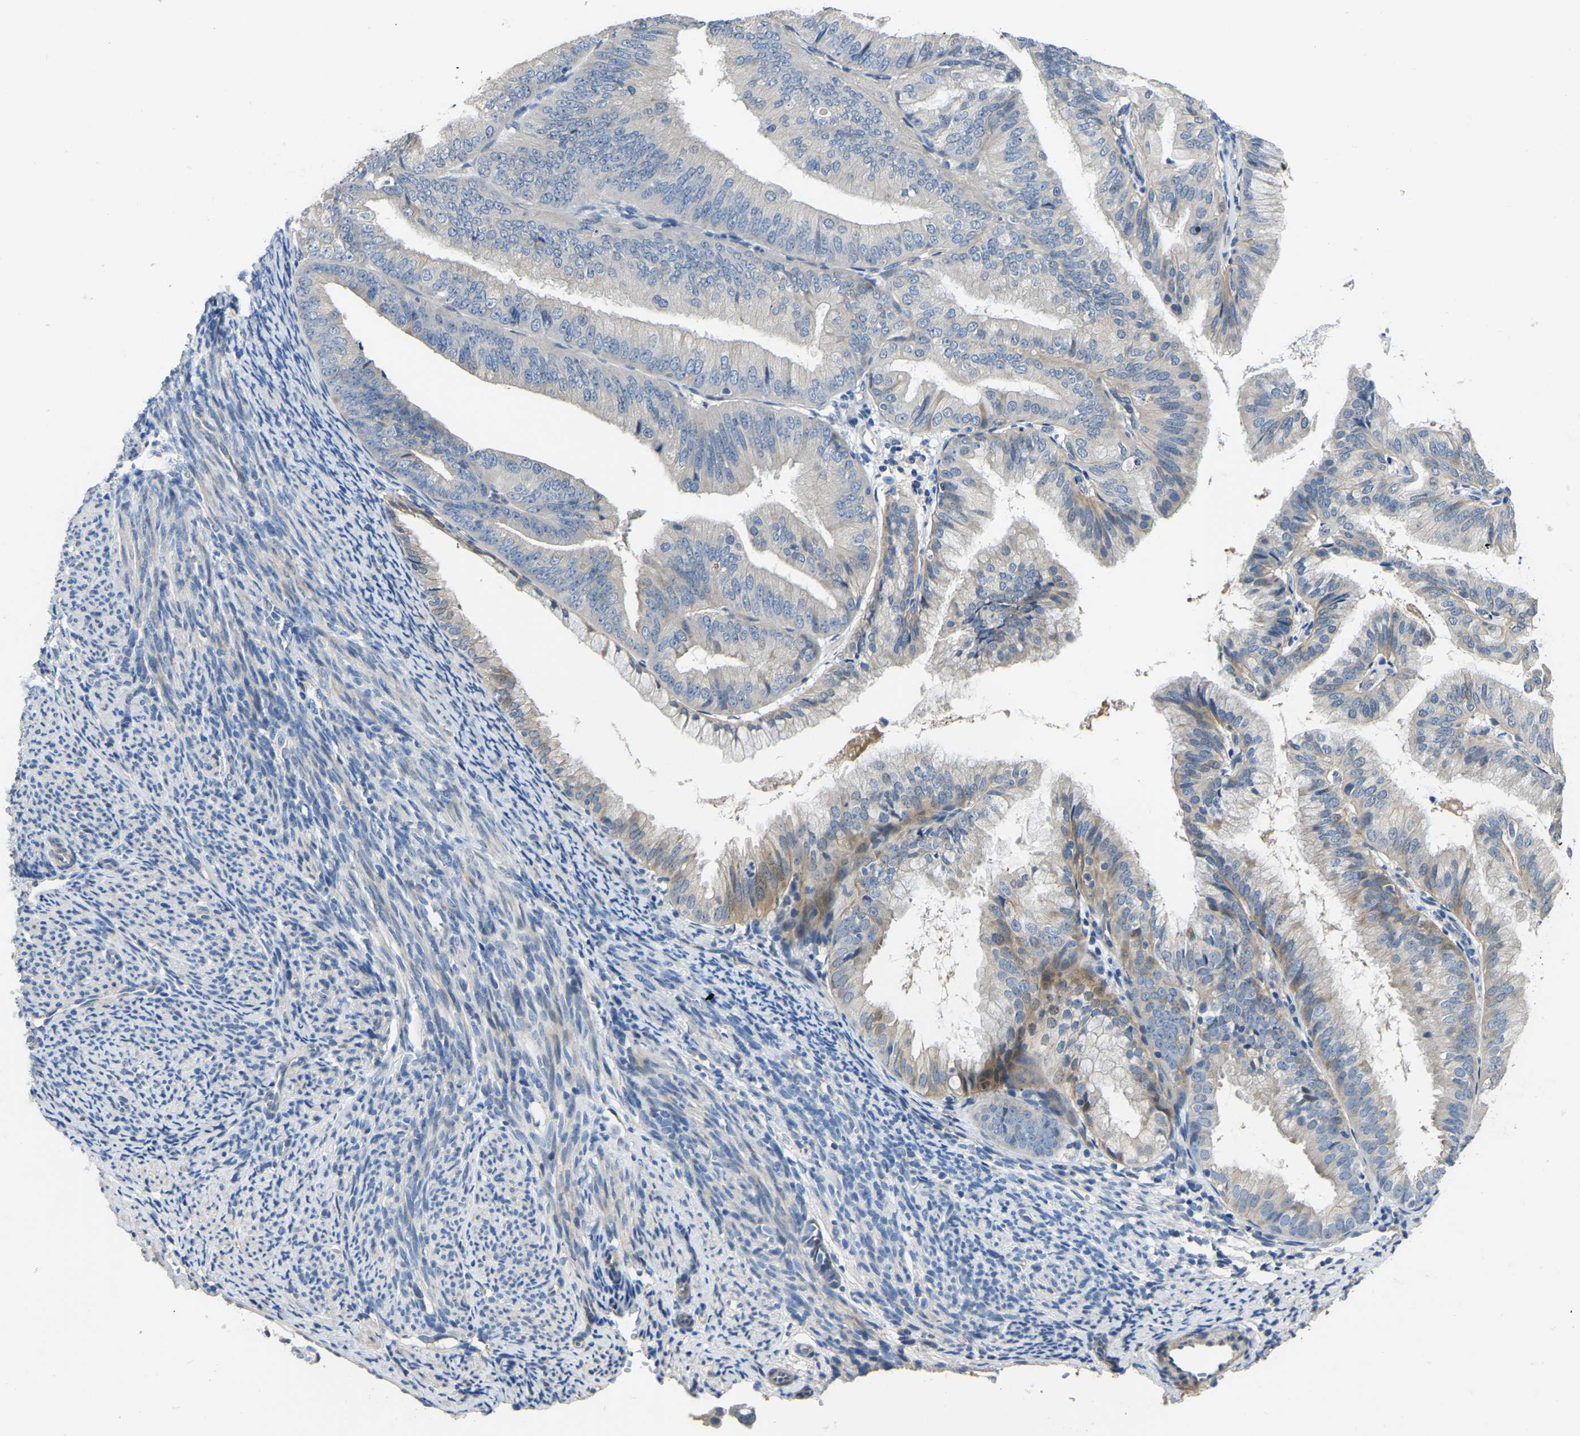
{"staining": {"intensity": "negative", "quantity": "none", "location": "none"}, "tissue": "endometrial cancer", "cell_type": "Tumor cells", "image_type": "cancer", "snomed": [{"axis": "morphology", "description": "Adenocarcinoma, NOS"}, {"axis": "topography", "description": "Endometrium"}], "caption": "Immunohistochemical staining of endometrial cancer reveals no significant expression in tumor cells.", "gene": "HIGD2B", "patient": {"sex": "female", "age": 63}}